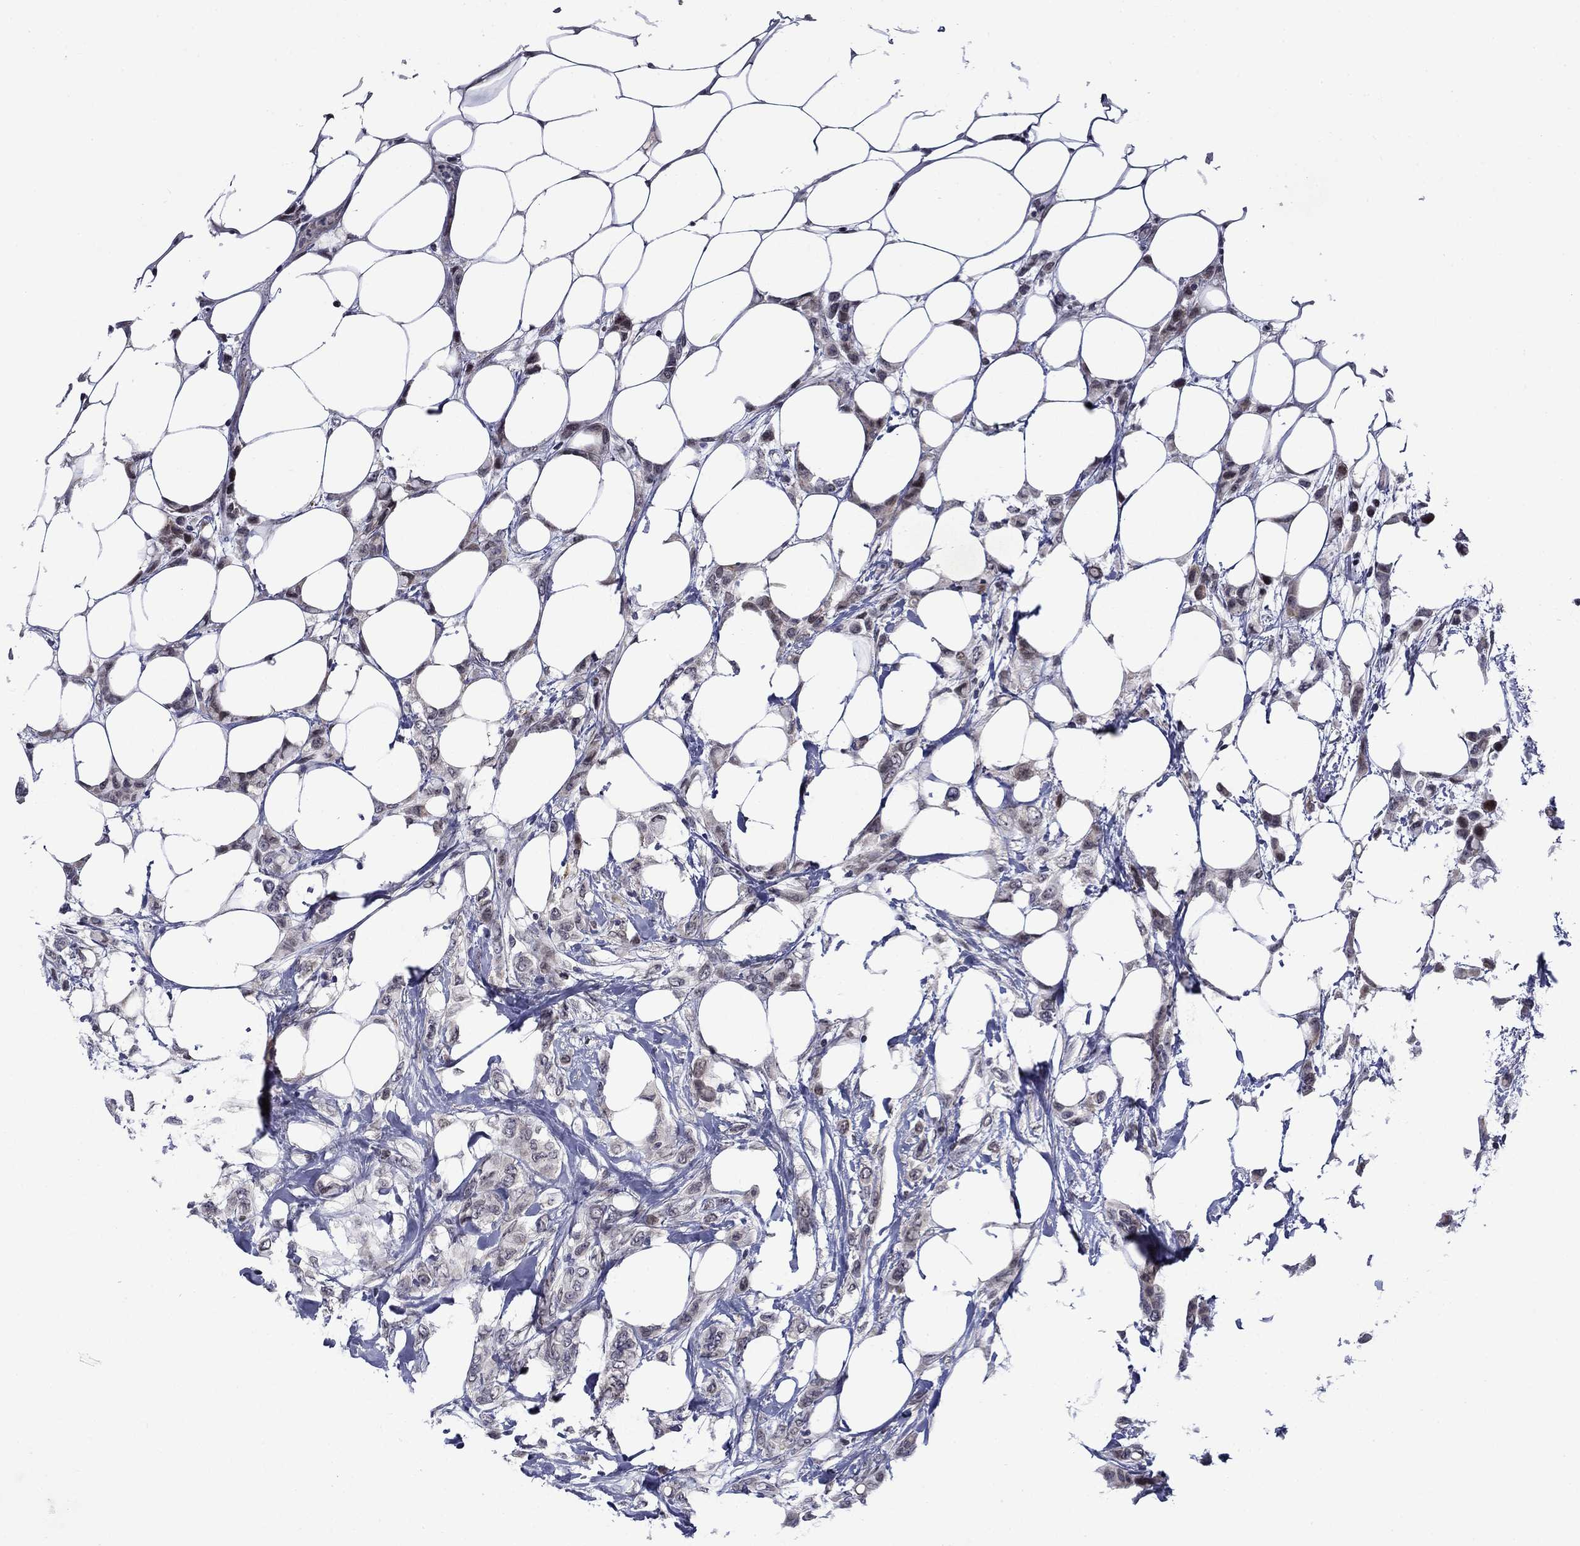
{"staining": {"intensity": "weak", "quantity": "<25%", "location": "cytoplasmic/membranous,nuclear"}, "tissue": "breast cancer", "cell_type": "Tumor cells", "image_type": "cancer", "snomed": [{"axis": "morphology", "description": "Lobular carcinoma"}, {"axis": "topography", "description": "Breast"}], "caption": "DAB (3,3'-diaminobenzidine) immunohistochemical staining of human lobular carcinoma (breast) displays no significant expression in tumor cells.", "gene": "B3GAT1", "patient": {"sex": "female", "age": 66}}